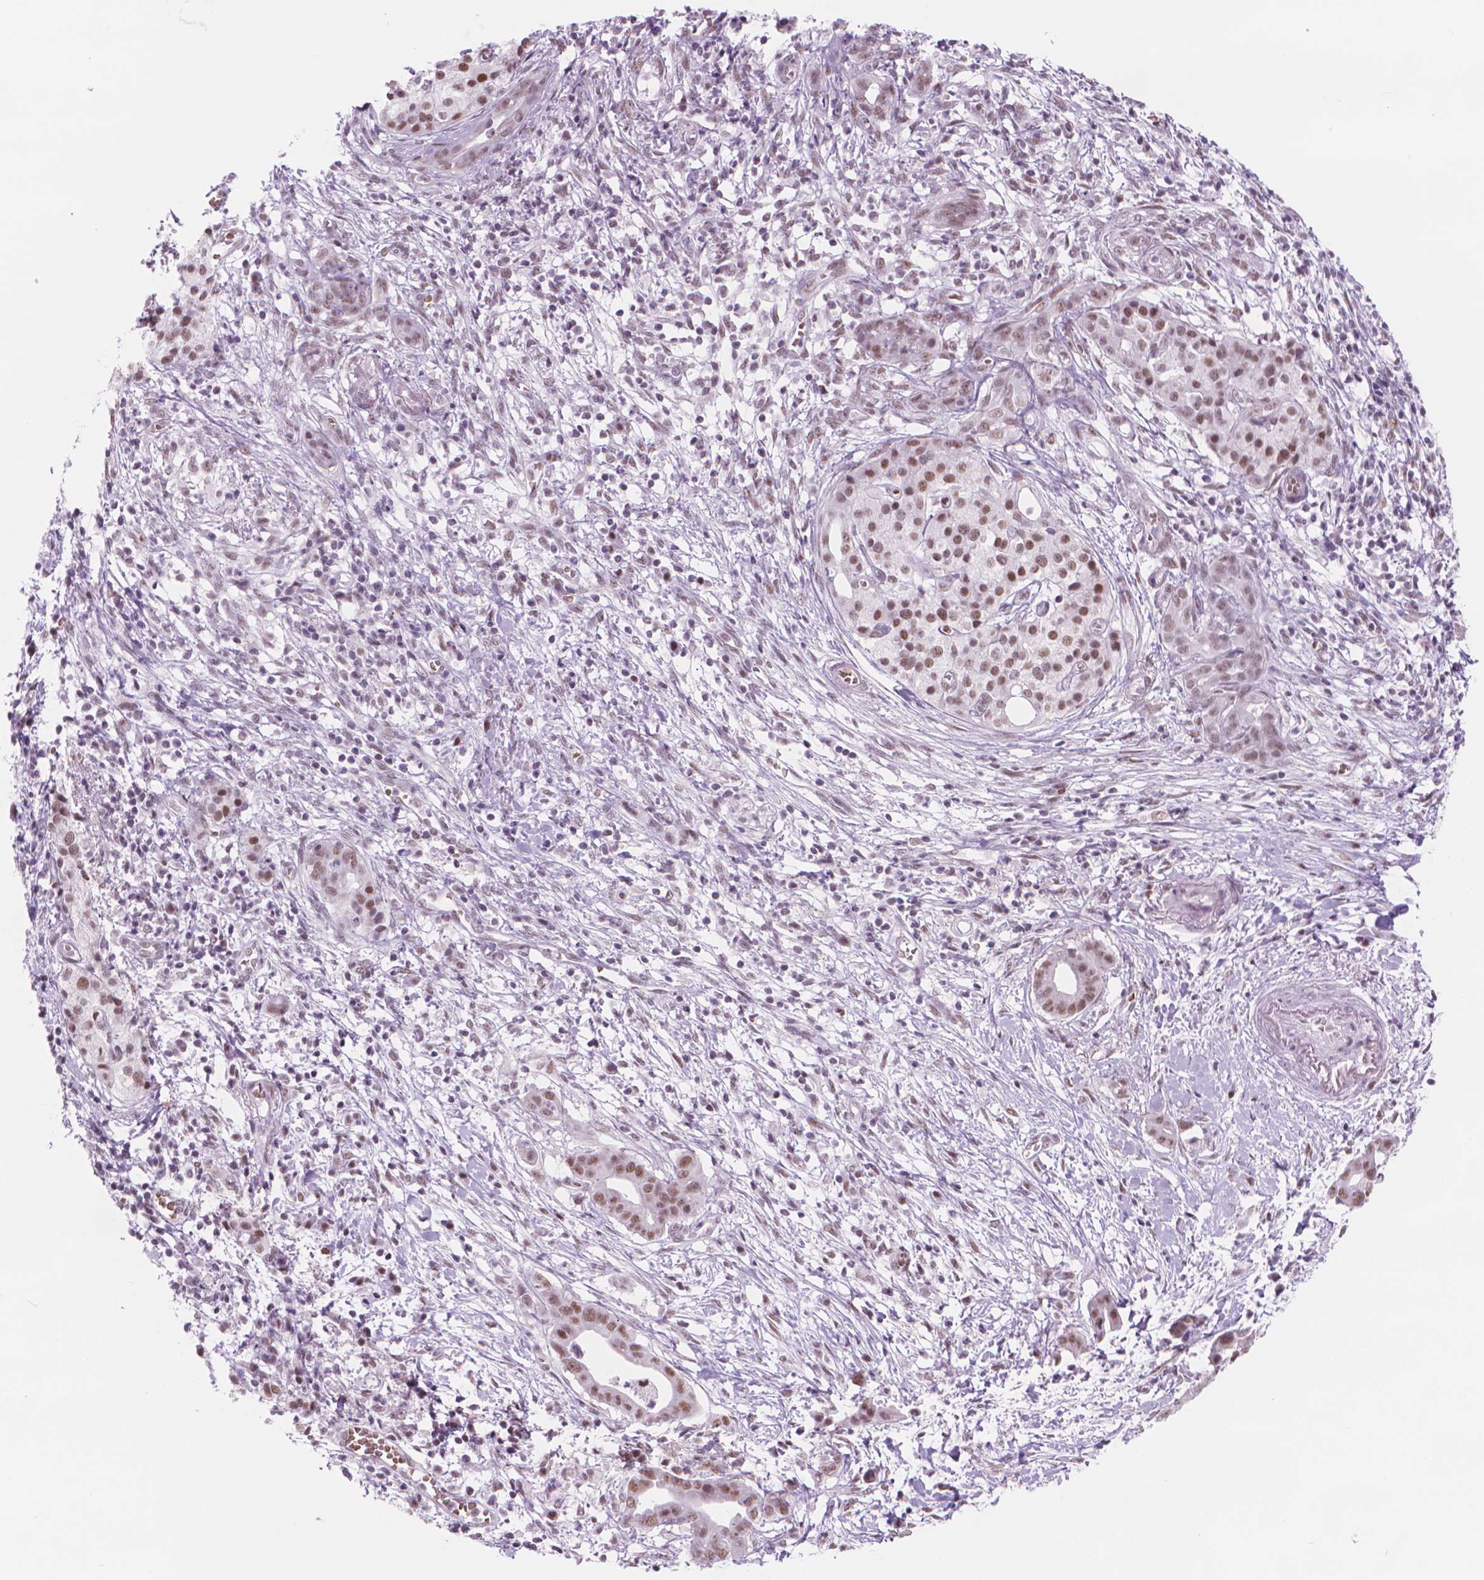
{"staining": {"intensity": "moderate", "quantity": ">75%", "location": "nuclear"}, "tissue": "pancreatic cancer", "cell_type": "Tumor cells", "image_type": "cancer", "snomed": [{"axis": "morphology", "description": "Adenocarcinoma, NOS"}, {"axis": "topography", "description": "Pancreas"}], "caption": "The immunohistochemical stain highlights moderate nuclear positivity in tumor cells of pancreatic cancer (adenocarcinoma) tissue. The protein is shown in brown color, while the nuclei are stained blue.", "gene": "POLR3D", "patient": {"sex": "male", "age": 61}}